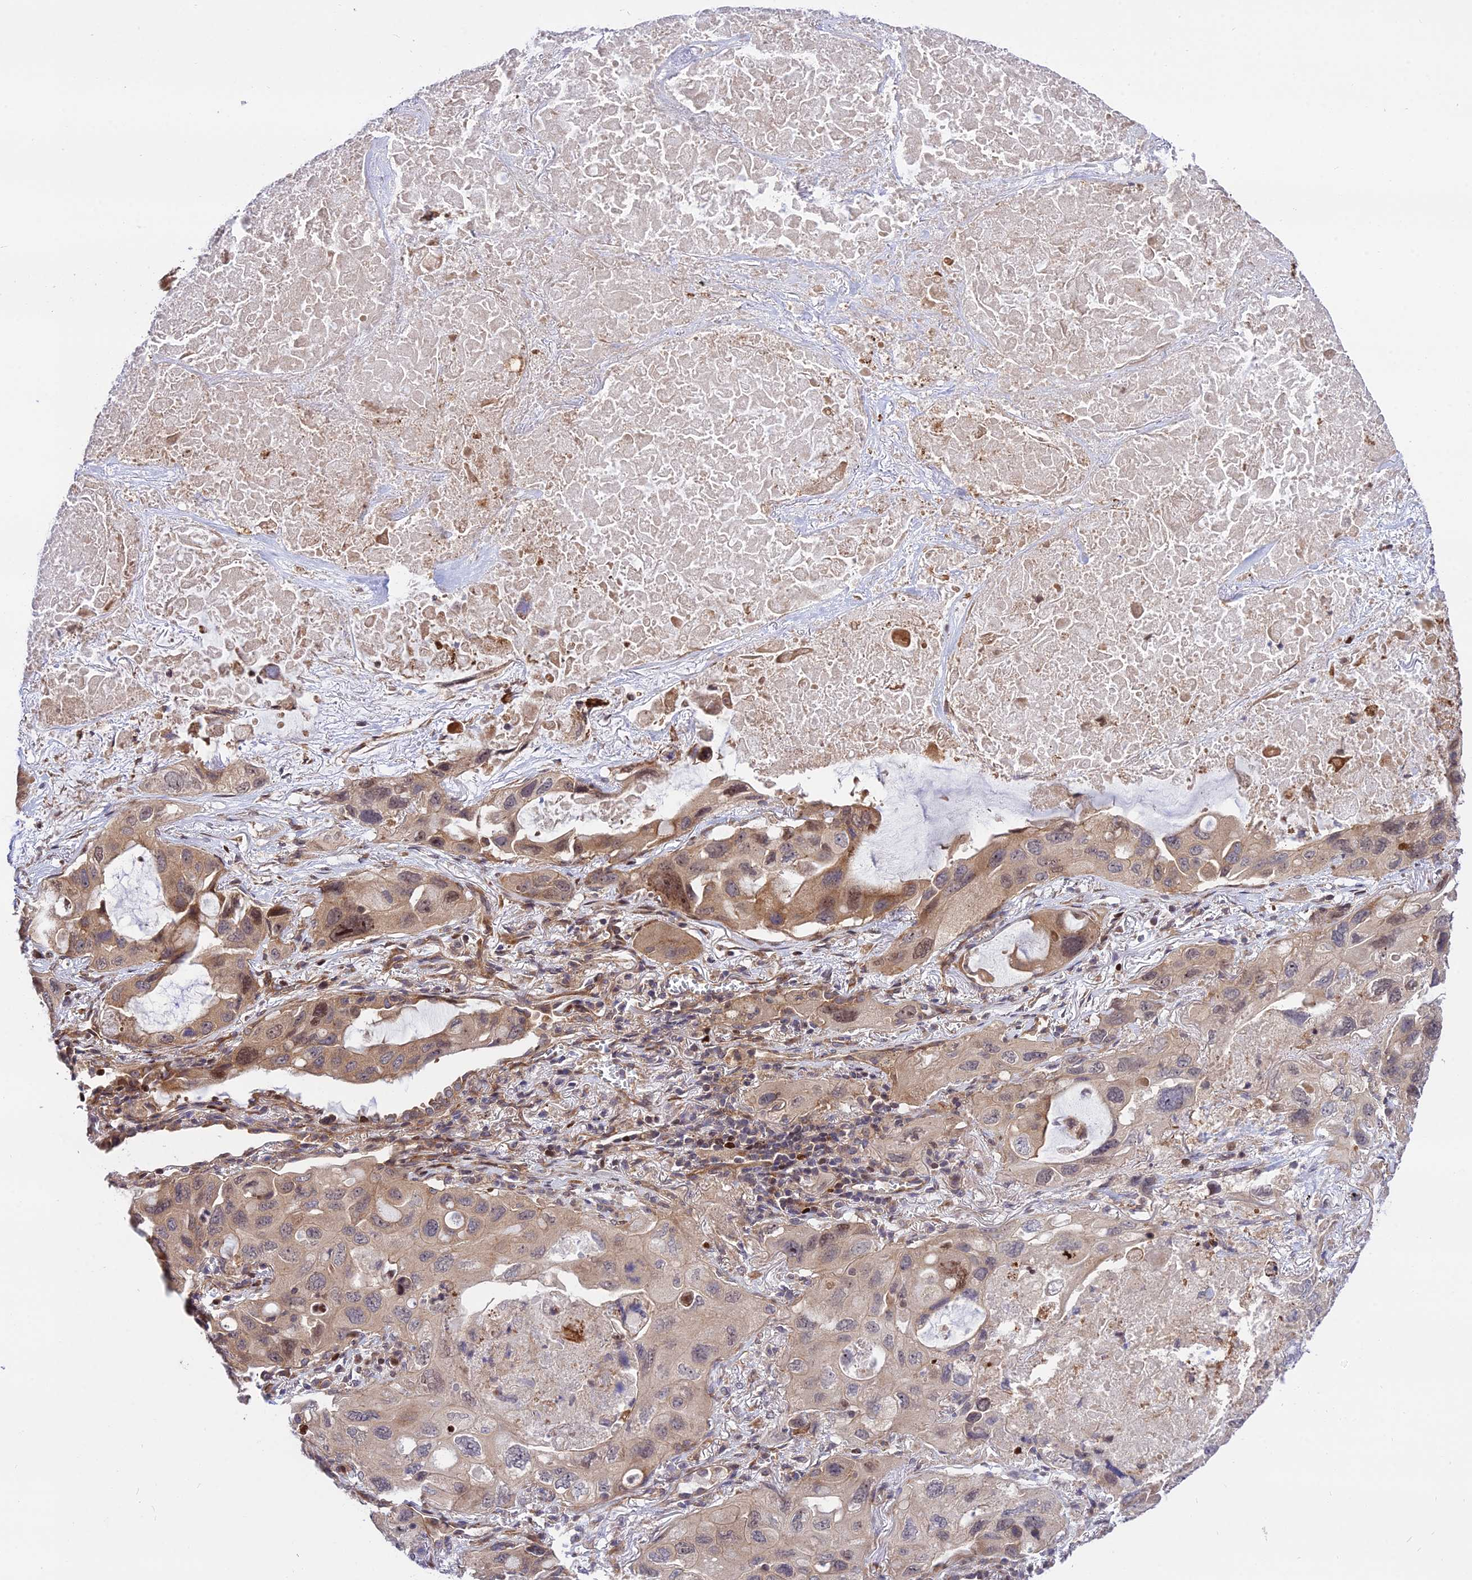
{"staining": {"intensity": "moderate", "quantity": ">75%", "location": "cytoplasmic/membranous,nuclear"}, "tissue": "lung cancer", "cell_type": "Tumor cells", "image_type": "cancer", "snomed": [{"axis": "morphology", "description": "Squamous cell carcinoma, NOS"}, {"axis": "topography", "description": "Lung"}], "caption": "Immunohistochemistry (IHC) staining of lung squamous cell carcinoma, which demonstrates medium levels of moderate cytoplasmic/membranous and nuclear staining in approximately >75% of tumor cells indicating moderate cytoplasmic/membranous and nuclear protein positivity. The staining was performed using DAB (3,3'-diaminobenzidine) (brown) for protein detection and nuclei were counterstained in hematoxylin (blue).", "gene": "SMG6", "patient": {"sex": "female", "age": 73}}